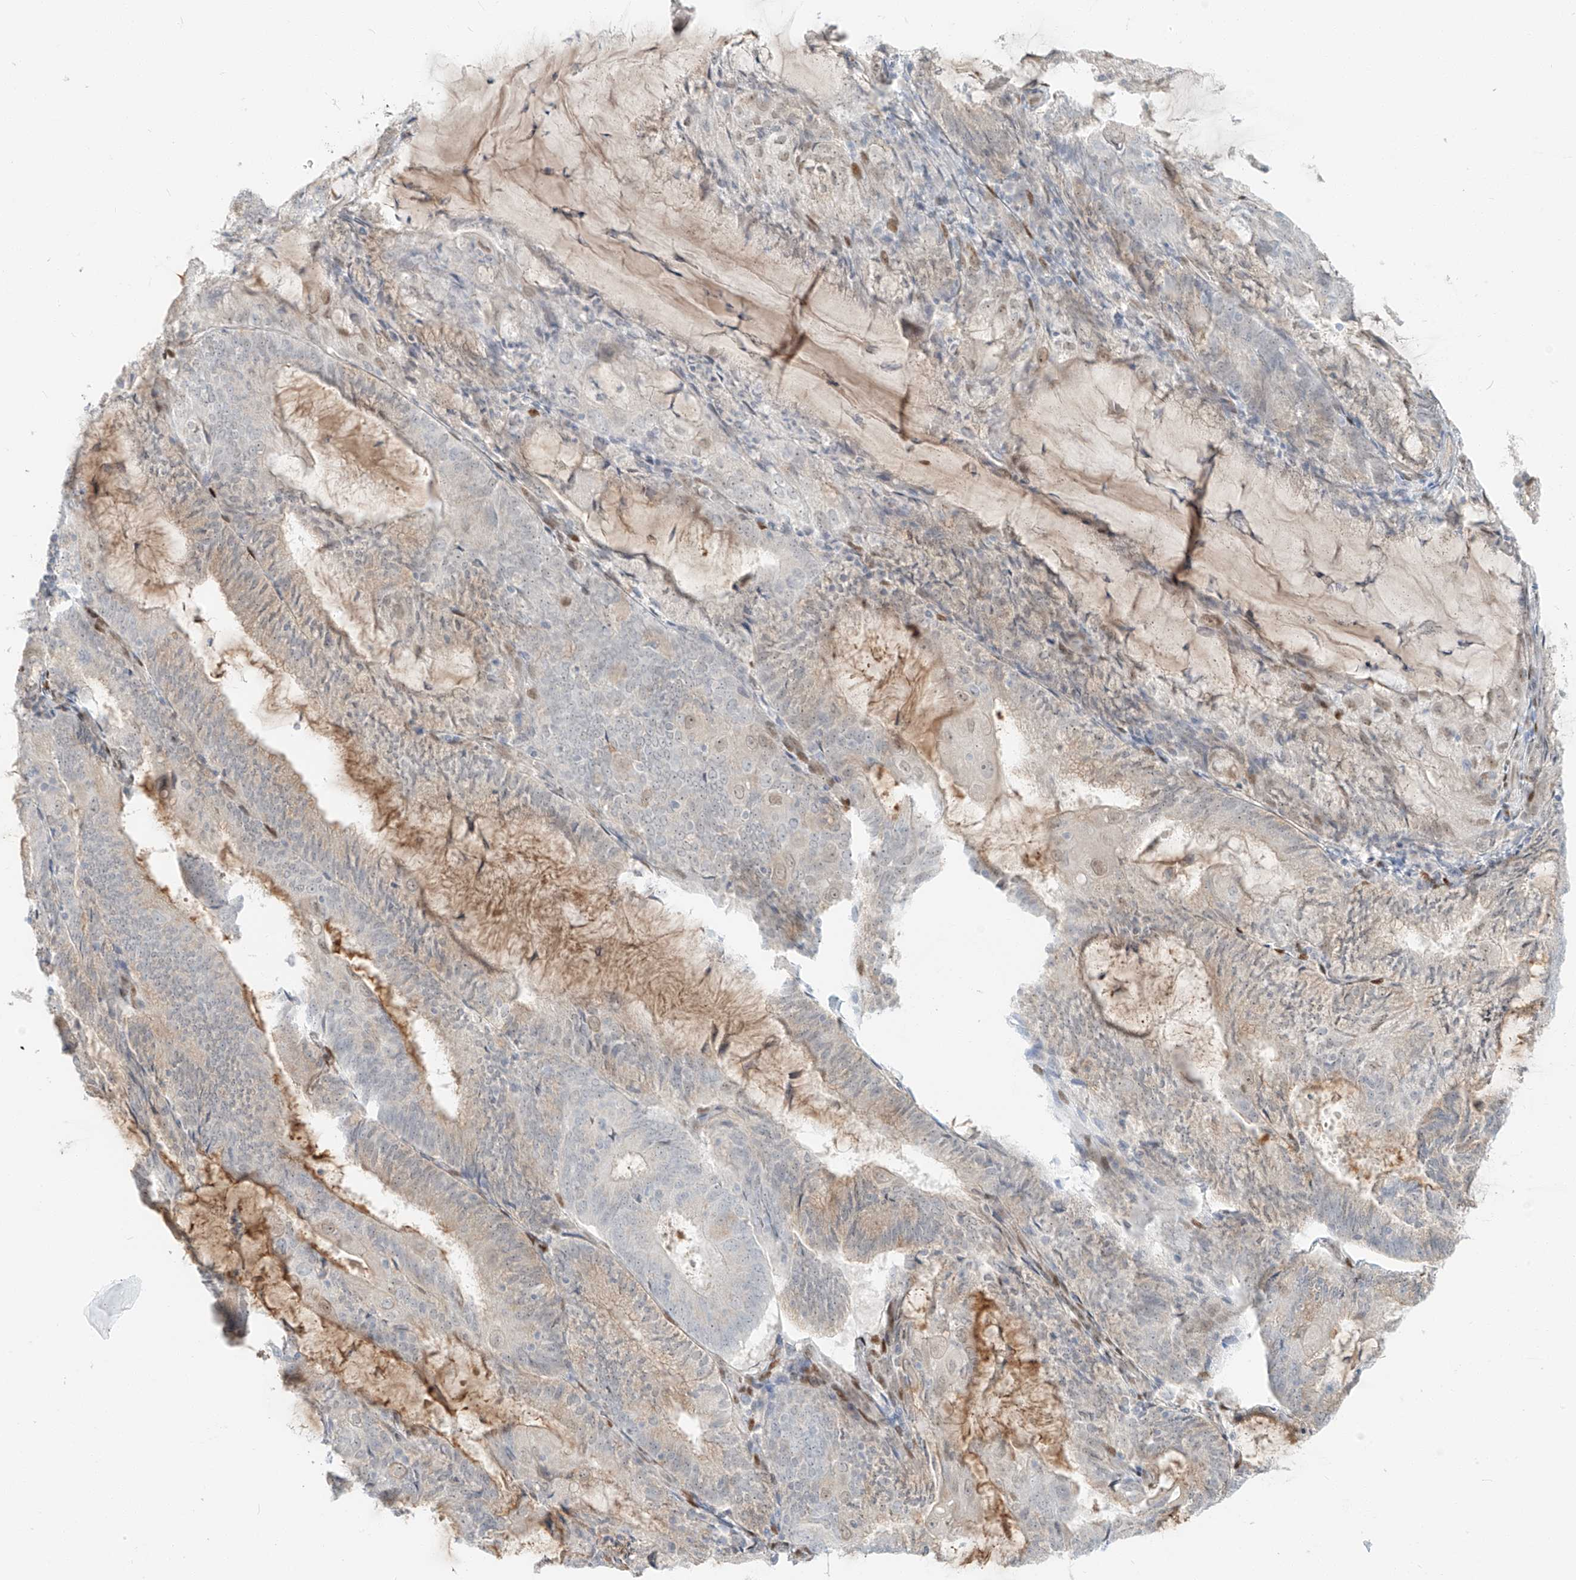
{"staining": {"intensity": "weak", "quantity": "<25%", "location": "nuclear"}, "tissue": "endometrial cancer", "cell_type": "Tumor cells", "image_type": "cancer", "snomed": [{"axis": "morphology", "description": "Adenocarcinoma, NOS"}, {"axis": "topography", "description": "Endometrium"}], "caption": "Protein analysis of adenocarcinoma (endometrial) demonstrates no significant staining in tumor cells.", "gene": "ZNF774", "patient": {"sex": "female", "age": 81}}